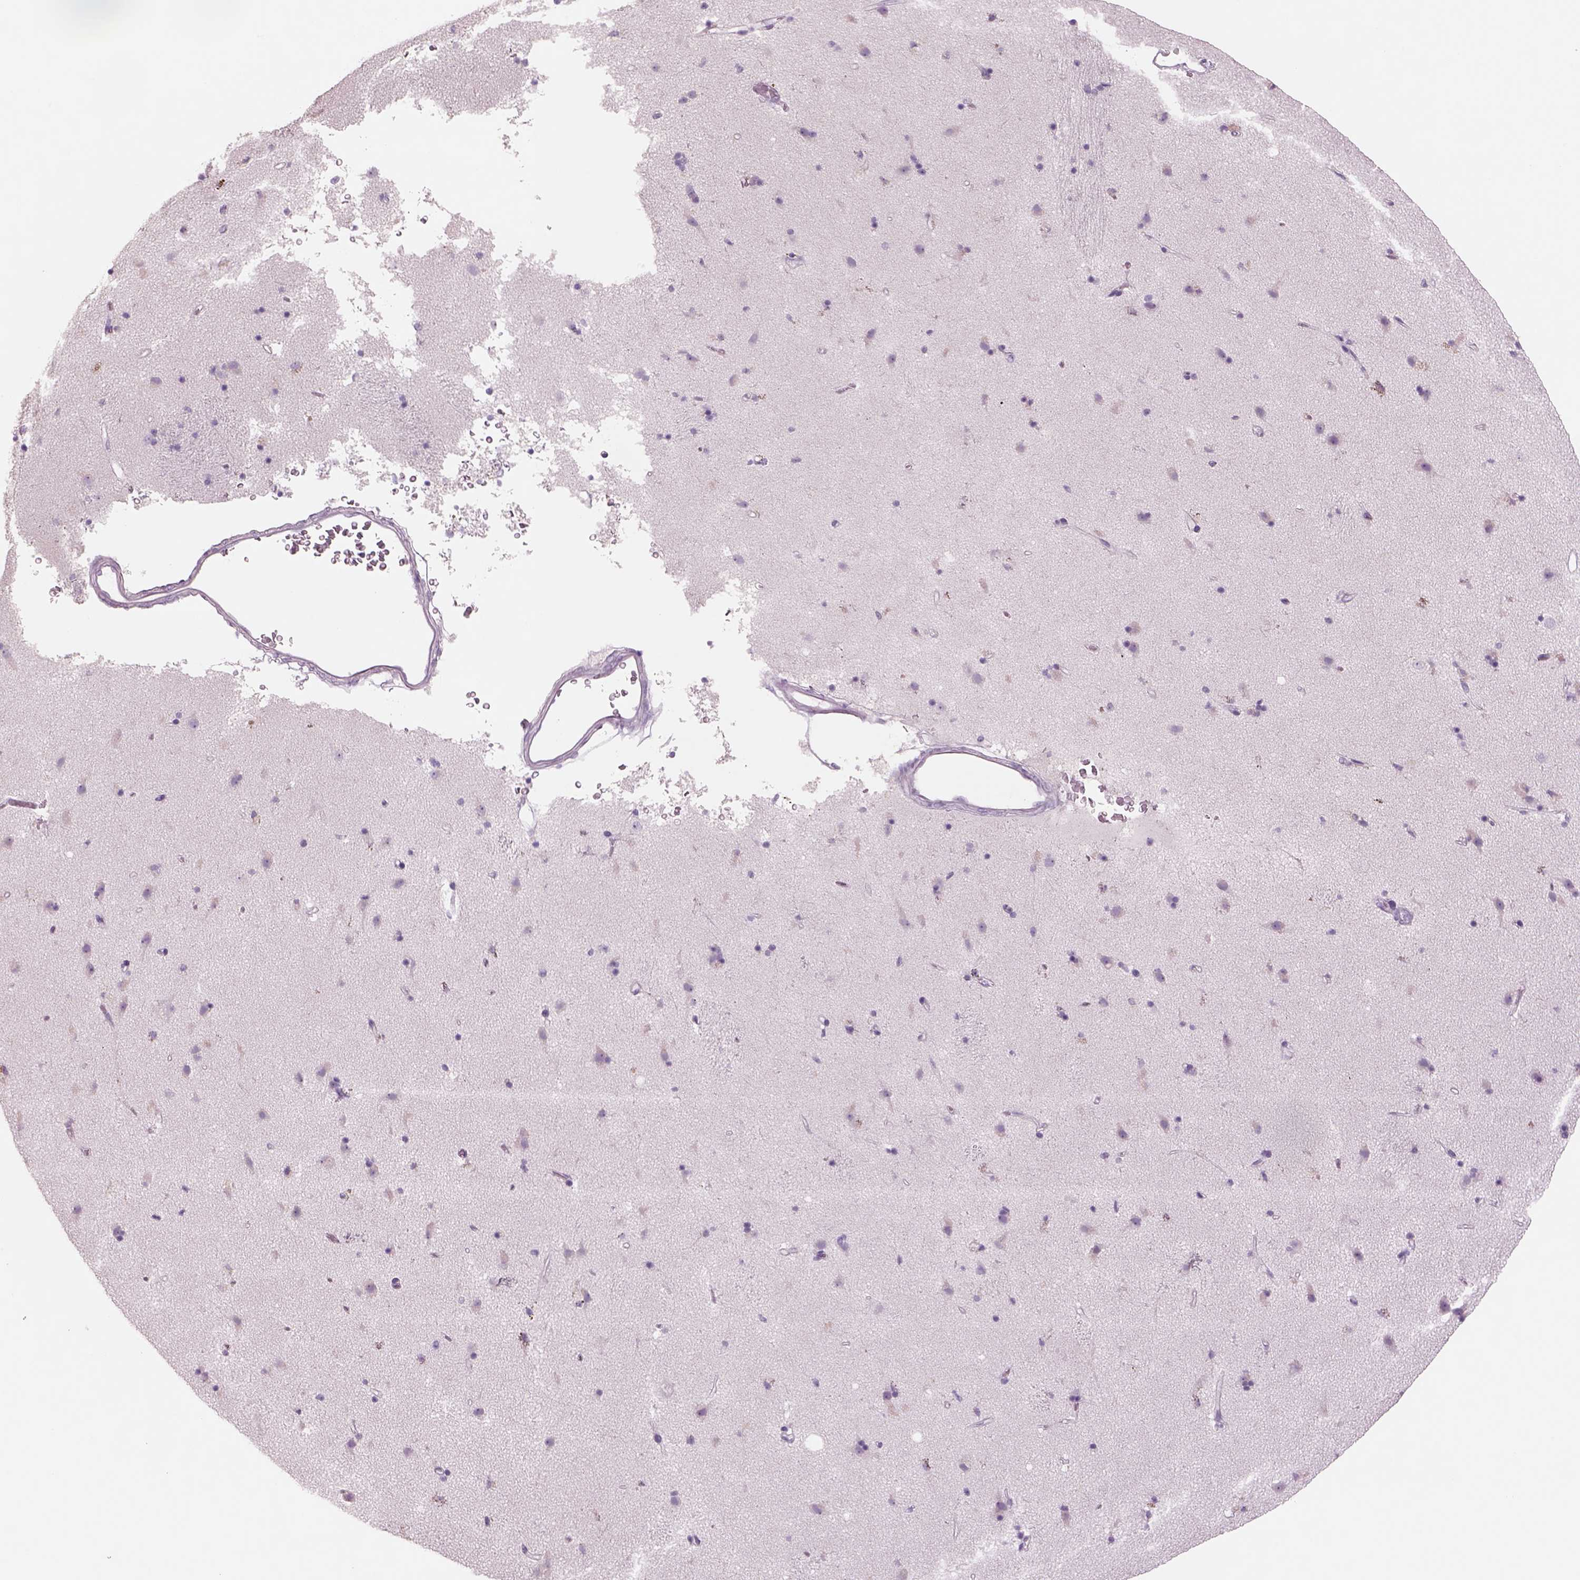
{"staining": {"intensity": "negative", "quantity": "none", "location": "none"}, "tissue": "caudate", "cell_type": "Glial cells", "image_type": "normal", "snomed": [{"axis": "morphology", "description": "Normal tissue, NOS"}, {"axis": "topography", "description": "Lateral ventricle wall"}], "caption": "The histopathology image exhibits no significant staining in glial cells of caudate.", "gene": "RHO", "patient": {"sex": "female", "age": 71}}